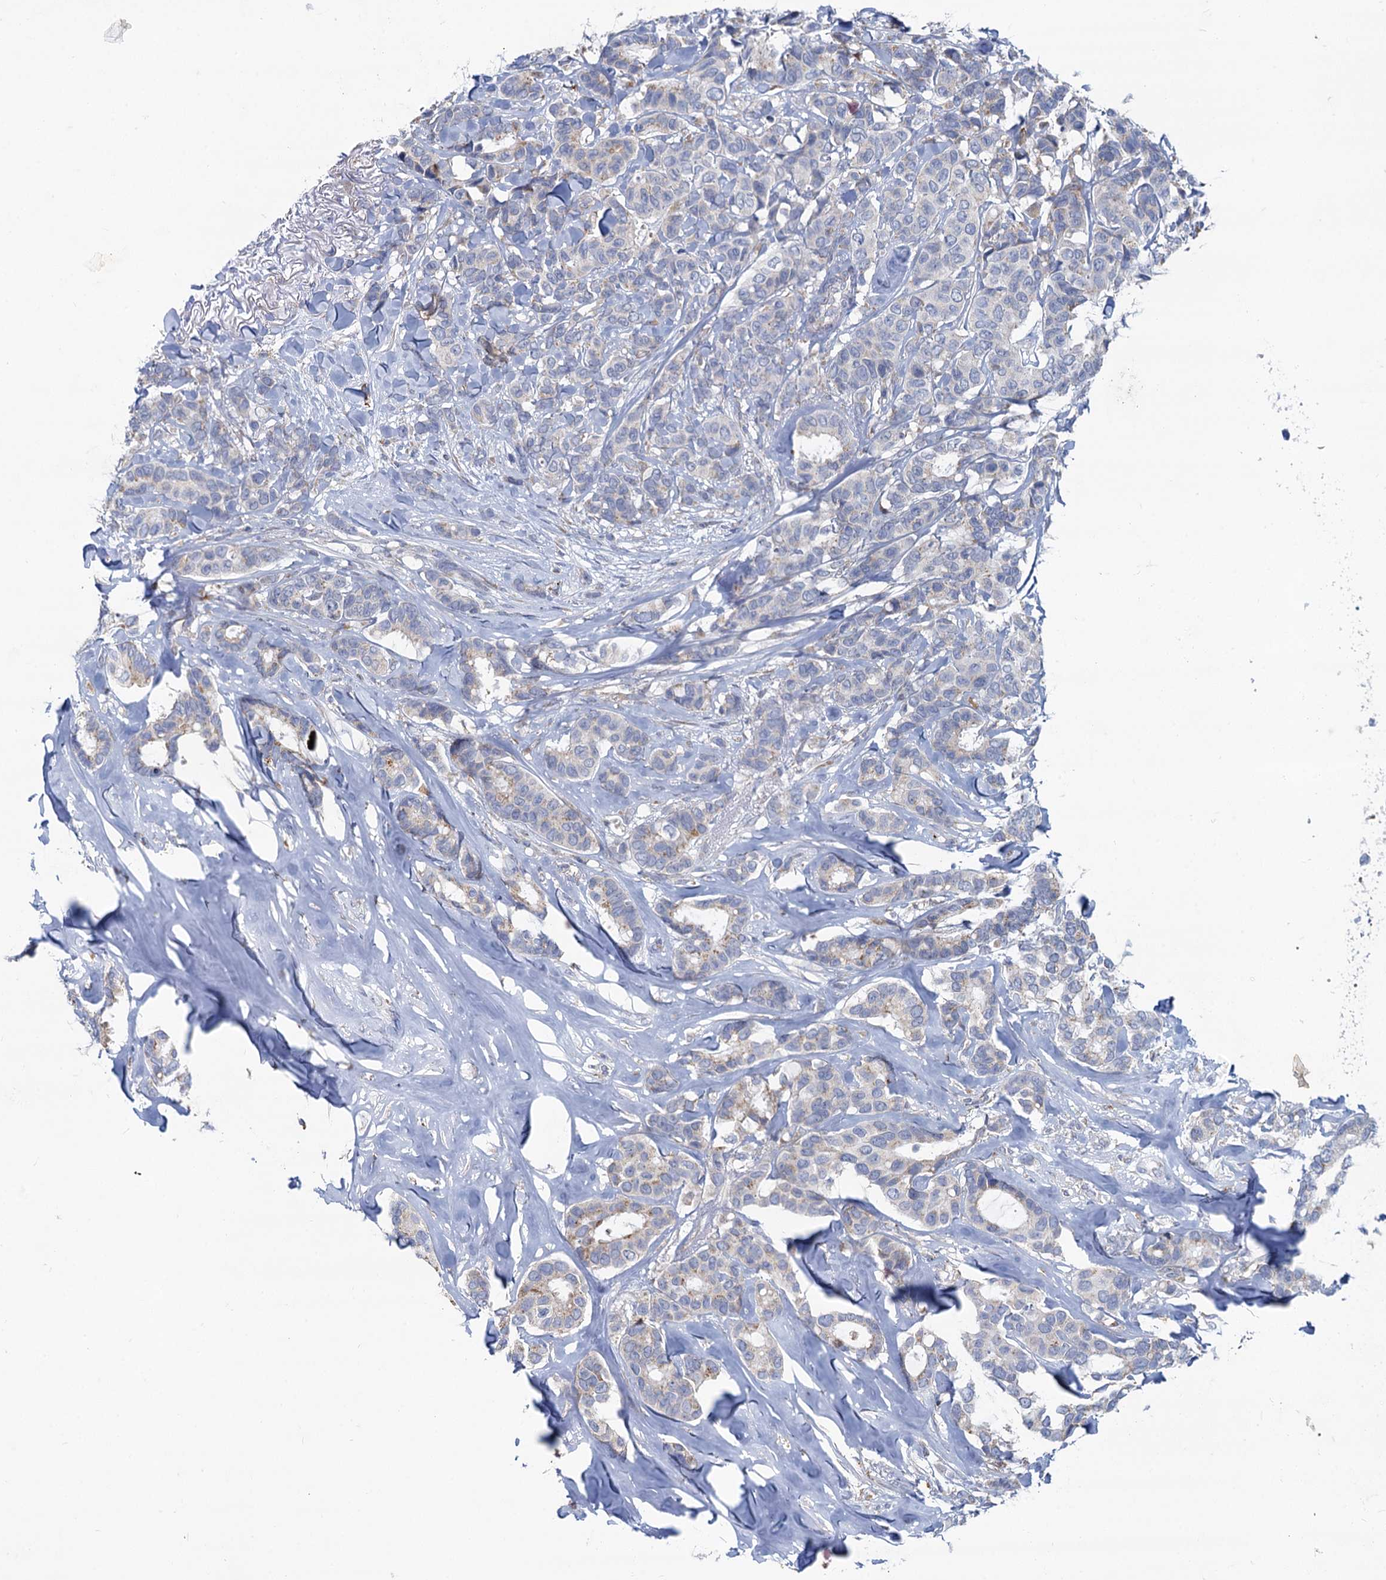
{"staining": {"intensity": "weak", "quantity": "<25%", "location": "cytoplasmic/membranous"}, "tissue": "breast cancer", "cell_type": "Tumor cells", "image_type": "cancer", "snomed": [{"axis": "morphology", "description": "Duct carcinoma"}, {"axis": "topography", "description": "Breast"}], "caption": "Tumor cells are negative for brown protein staining in intraductal carcinoma (breast).", "gene": "PRSS35", "patient": {"sex": "female", "age": 87}}